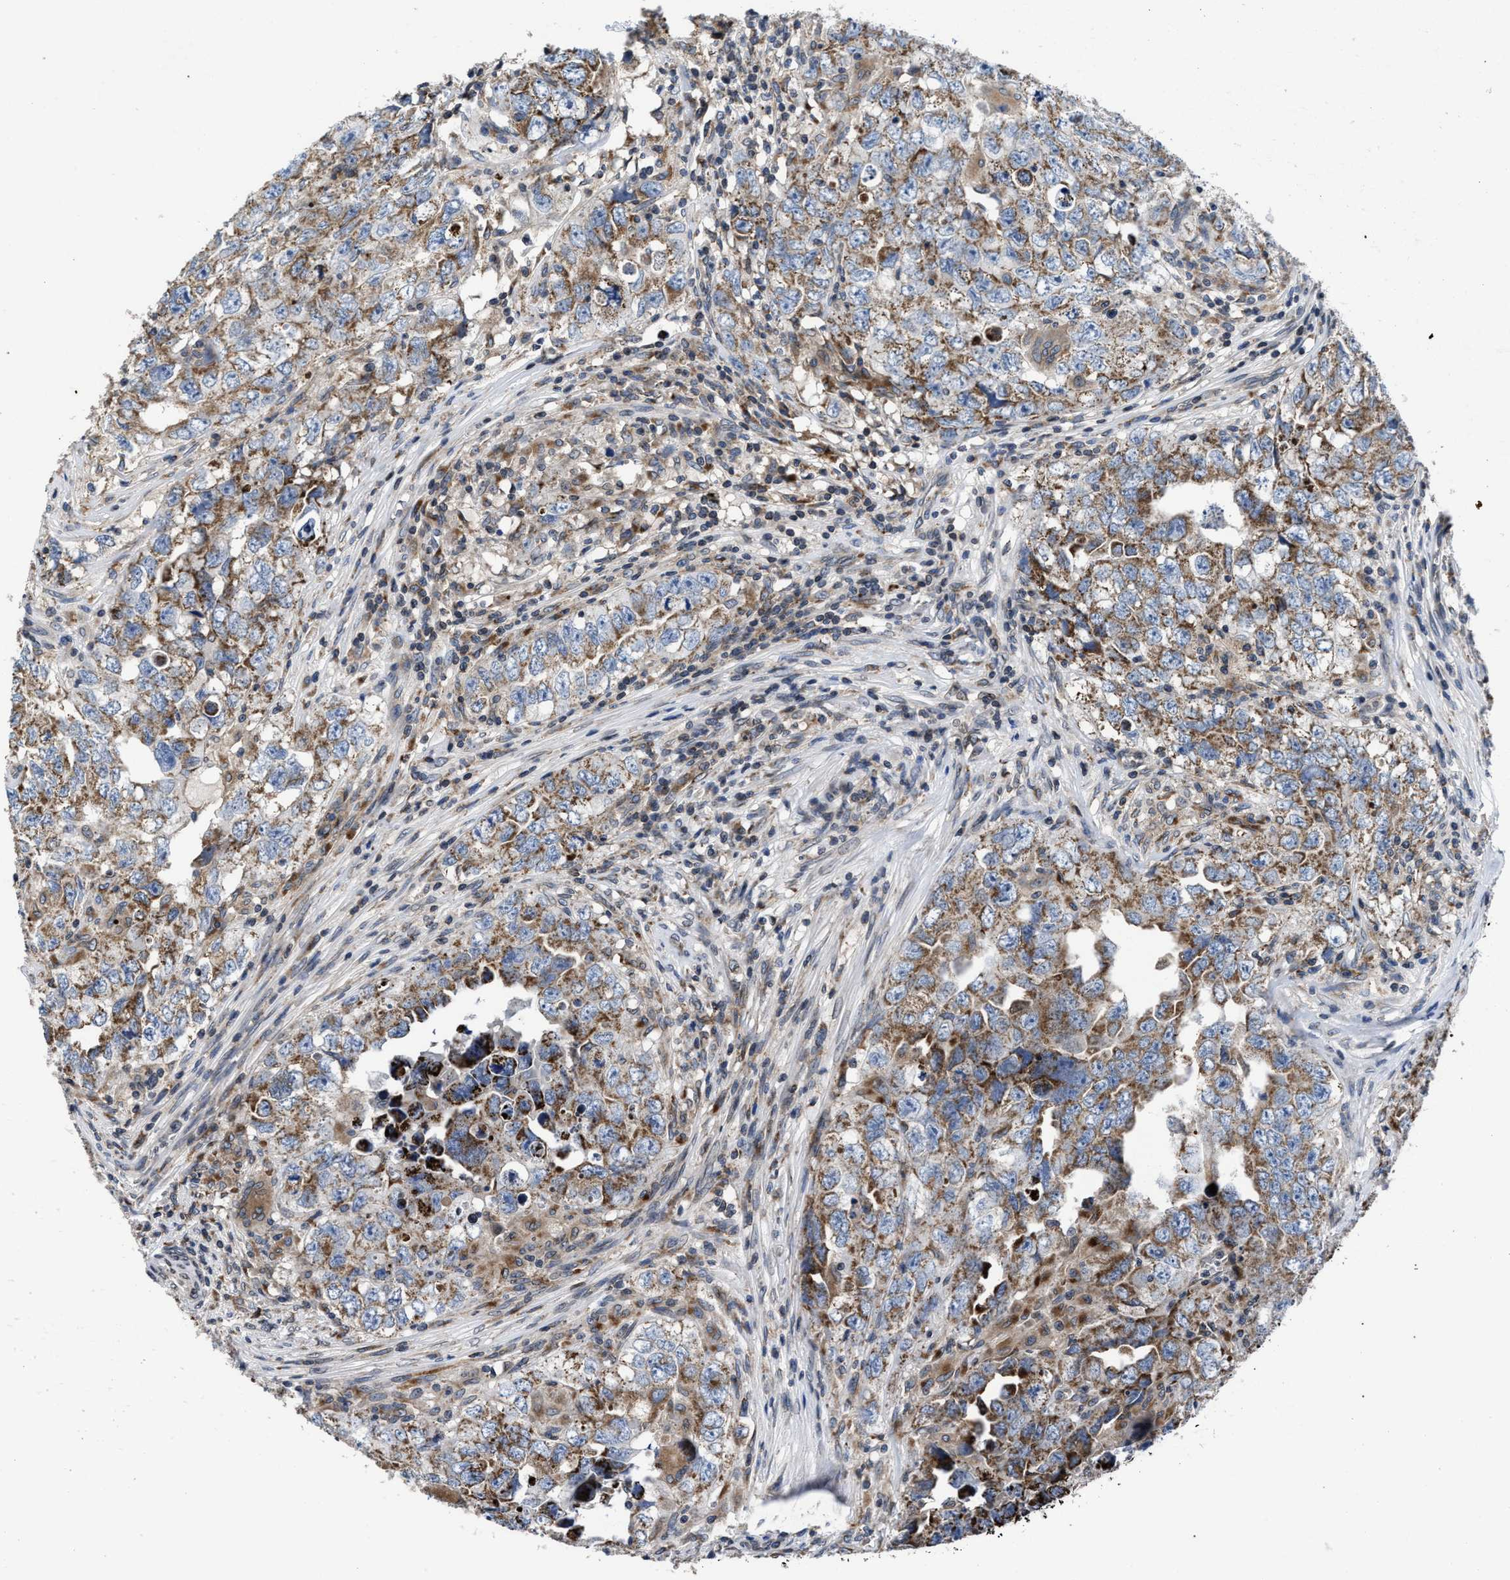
{"staining": {"intensity": "moderate", "quantity": ">75%", "location": "cytoplasmic/membranous"}, "tissue": "testis cancer", "cell_type": "Tumor cells", "image_type": "cancer", "snomed": [{"axis": "morphology", "description": "Seminoma, NOS"}, {"axis": "morphology", "description": "Carcinoma, Embryonal, NOS"}, {"axis": "topography", "description": "Testis"}], "caption": "Embryonal carcinoma (testis) was stained to show a protein in brown. There is medium levels of moderate cytoplasmic/membranous expression in about >75% of tumor cells.", "gene": "CACNA1D", "patient": {"sex": "male", "age": 43}}